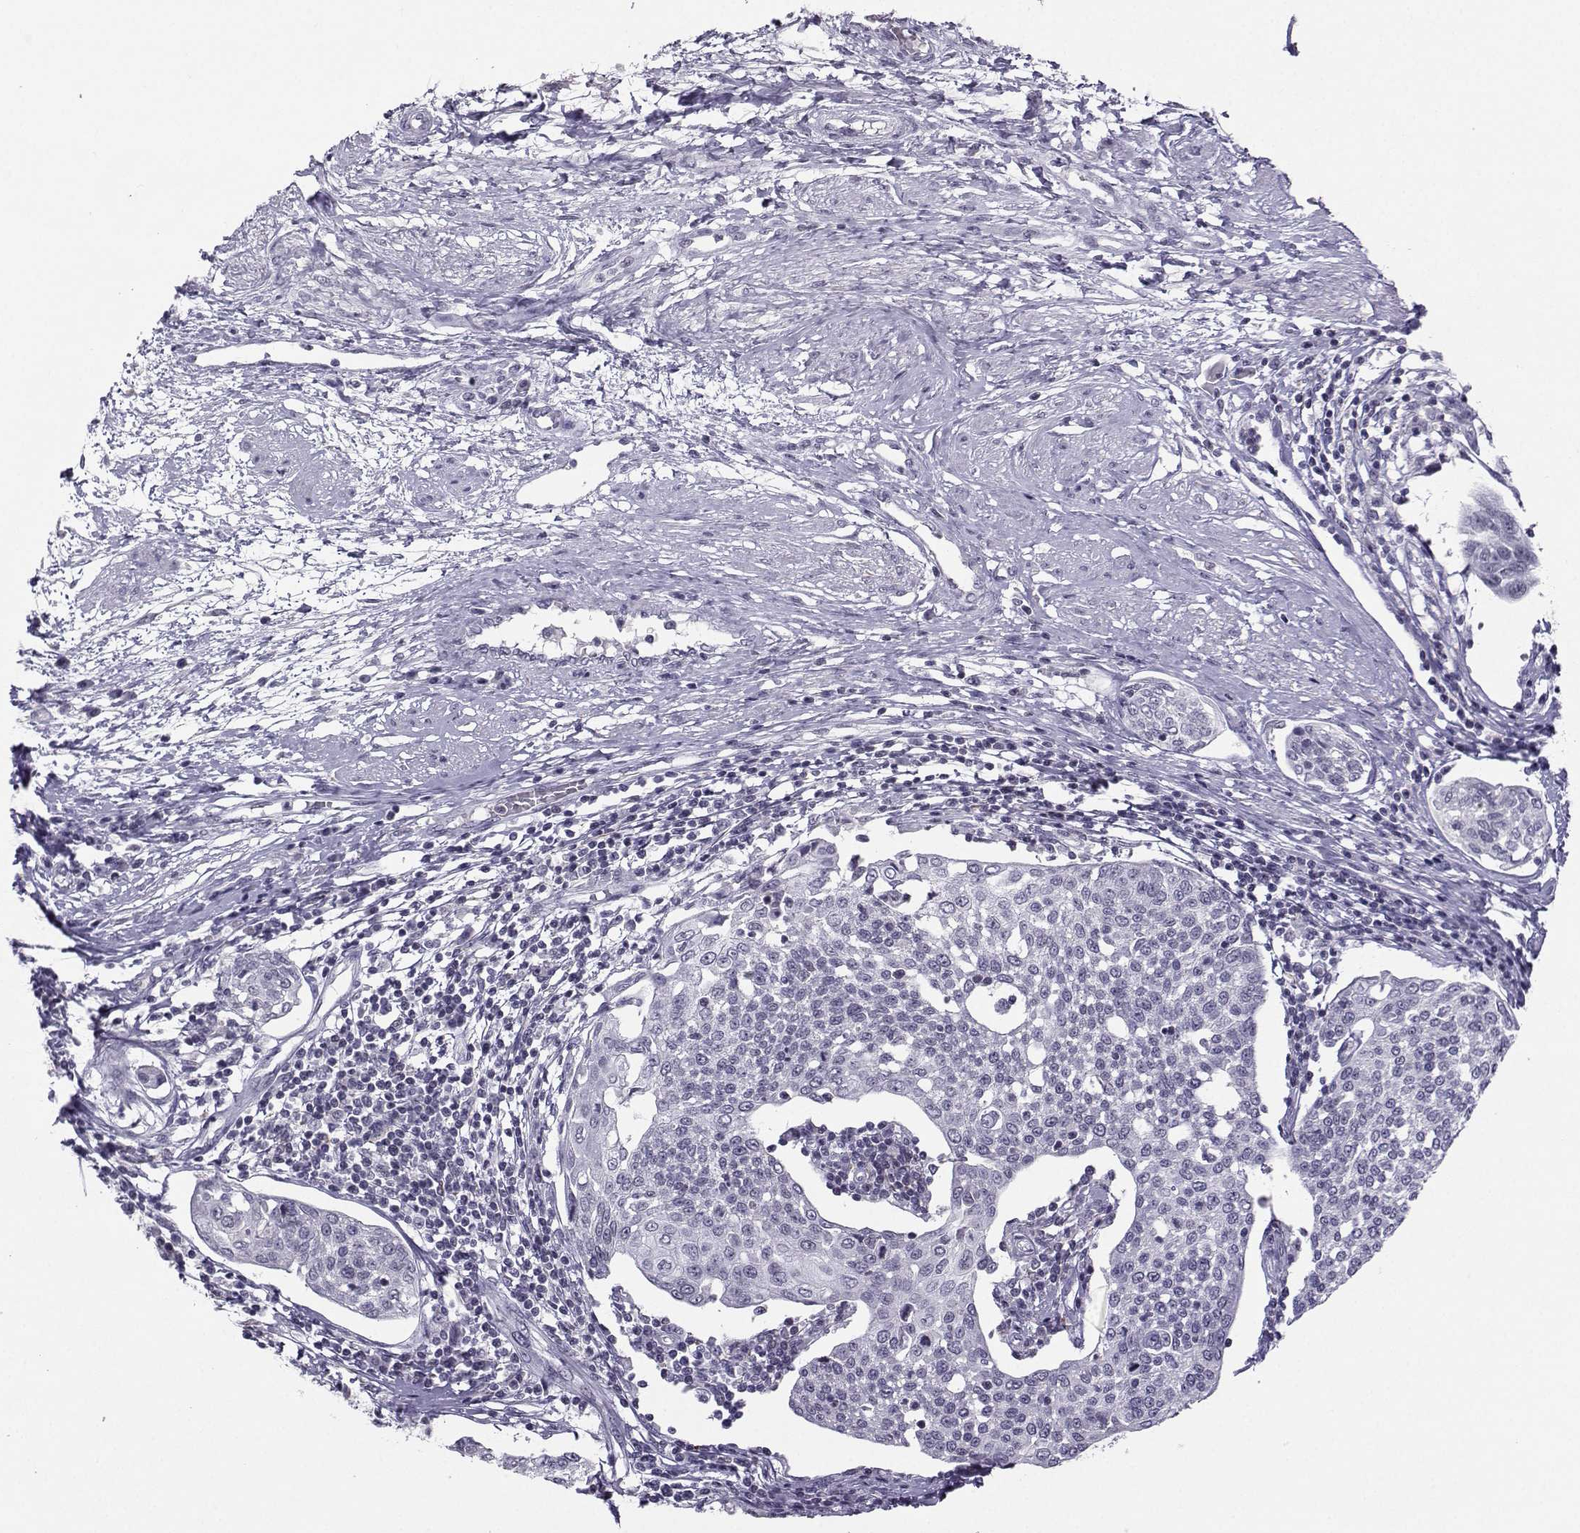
{"staining": {"intensity": "negative", "quantity": "none", "location": "none"}, "tissue": "cervical cancer", "cell_type": "Tumor cells", "image_type": "cancer", "snomed": [{"axis": "morphology", "description": "Squamous cell carcinoma, NOS"}, {"axis": "topography", "description": "Cervix"}], "caption": "An immunohistochemistry histopathology image of cervical squamous cell carcinoma is shown. There is no staining in tumor cells of cervical squamous cell carcinoma.", "gene": "LHX1", "patient": {"sex": "female", "age": 34}}